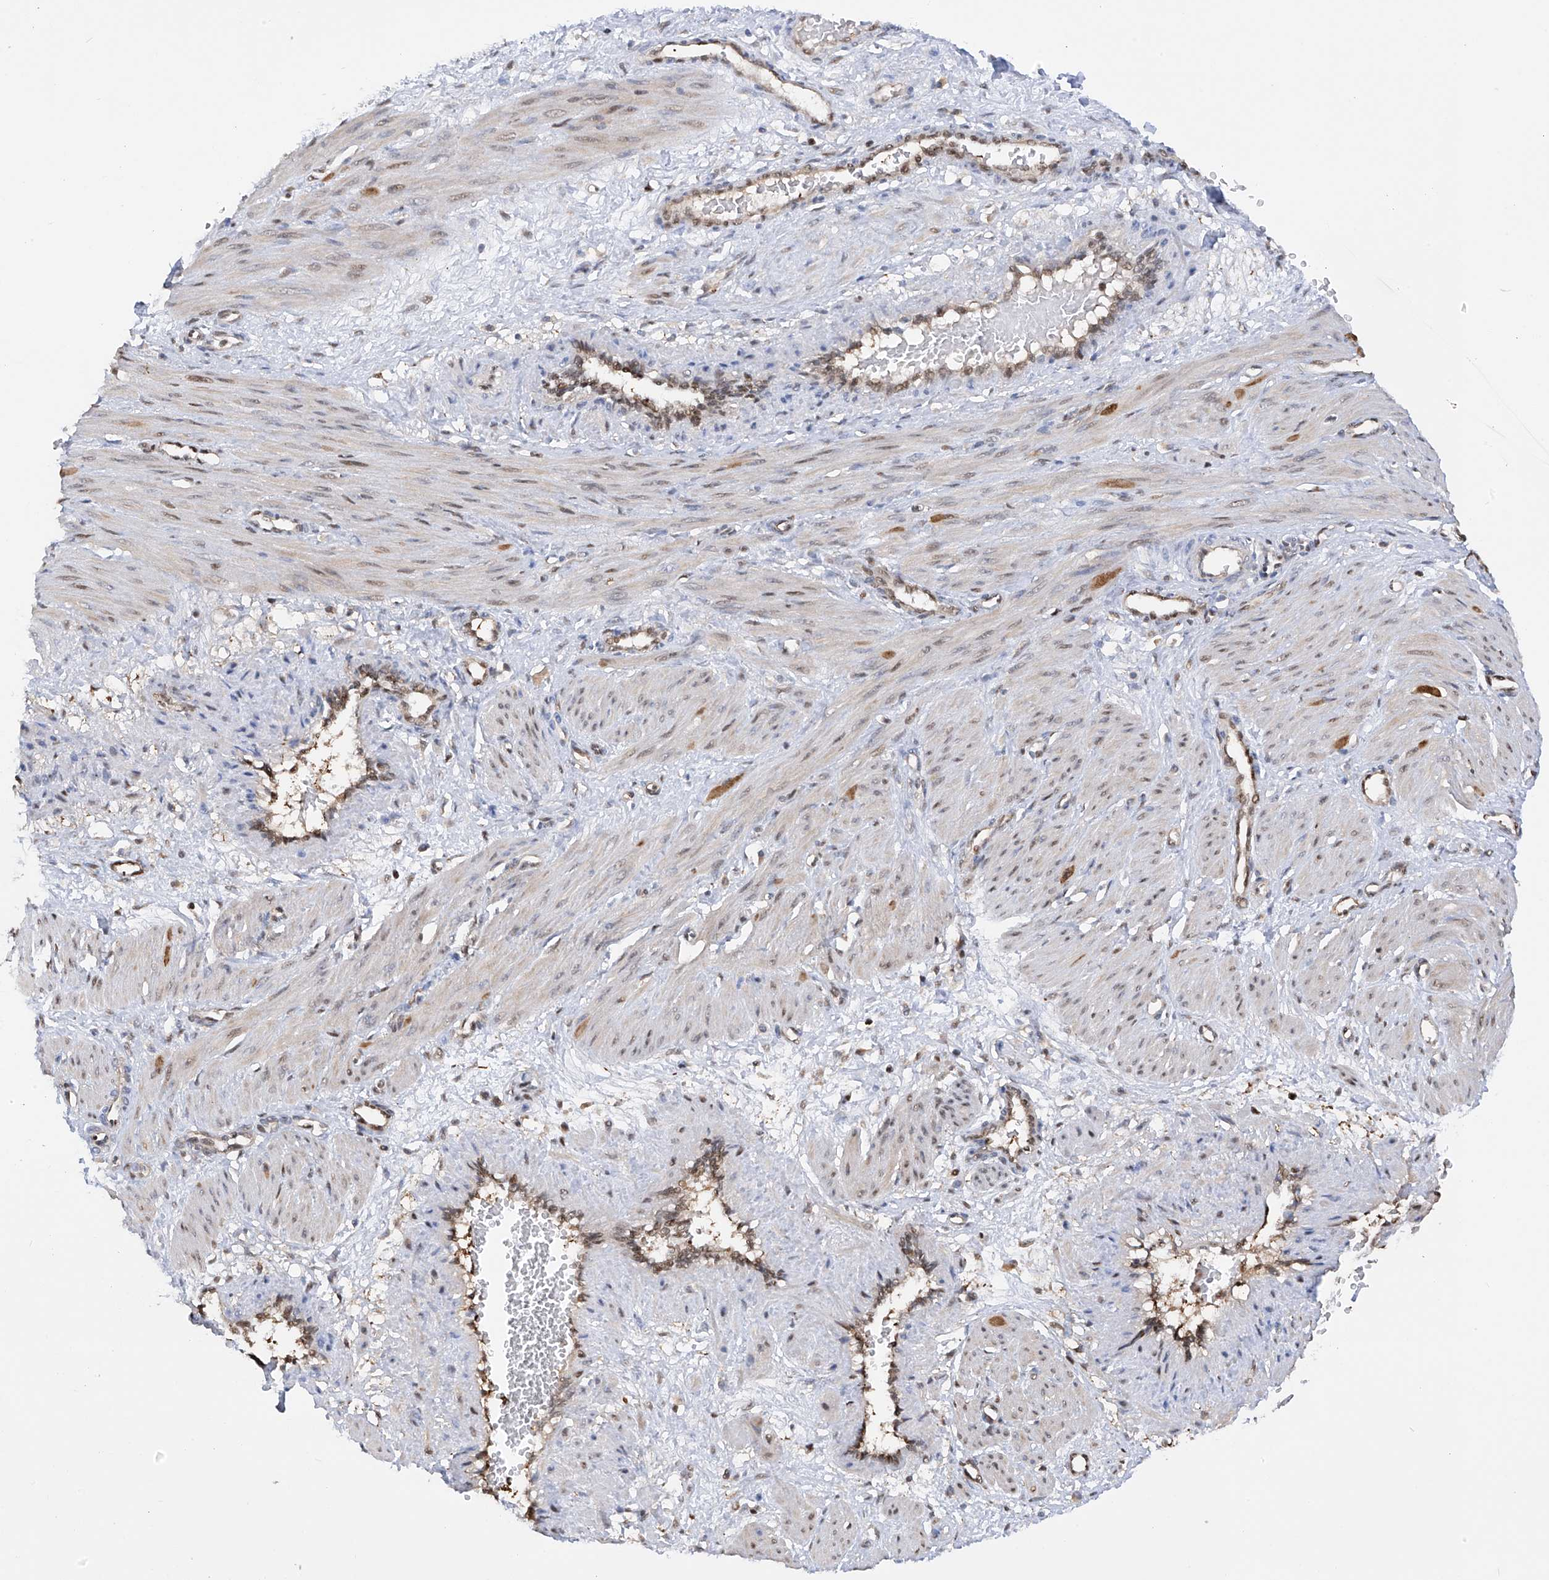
{"staining": {"intensity": "weak", "quantity": "<25%", "location": "cytoplasmic/membranous"}, "tissue": "smooth muscle", "cell_type": "Smooth muscle cells", "image_type": "normal", "snomed": [{"axis": "morphology", "description": "Normal tissue, NOS"}, {"axis": "topography", "description": "Endometrium"}], "caption": "Smooth muscle cells show no significant staining in normal smooth muscle. (Immunohistochemistry (ihc), brightfield microscopy, high magnification).", "gene": "PMM1", "patient": {"sex": "female", "age": 33}}